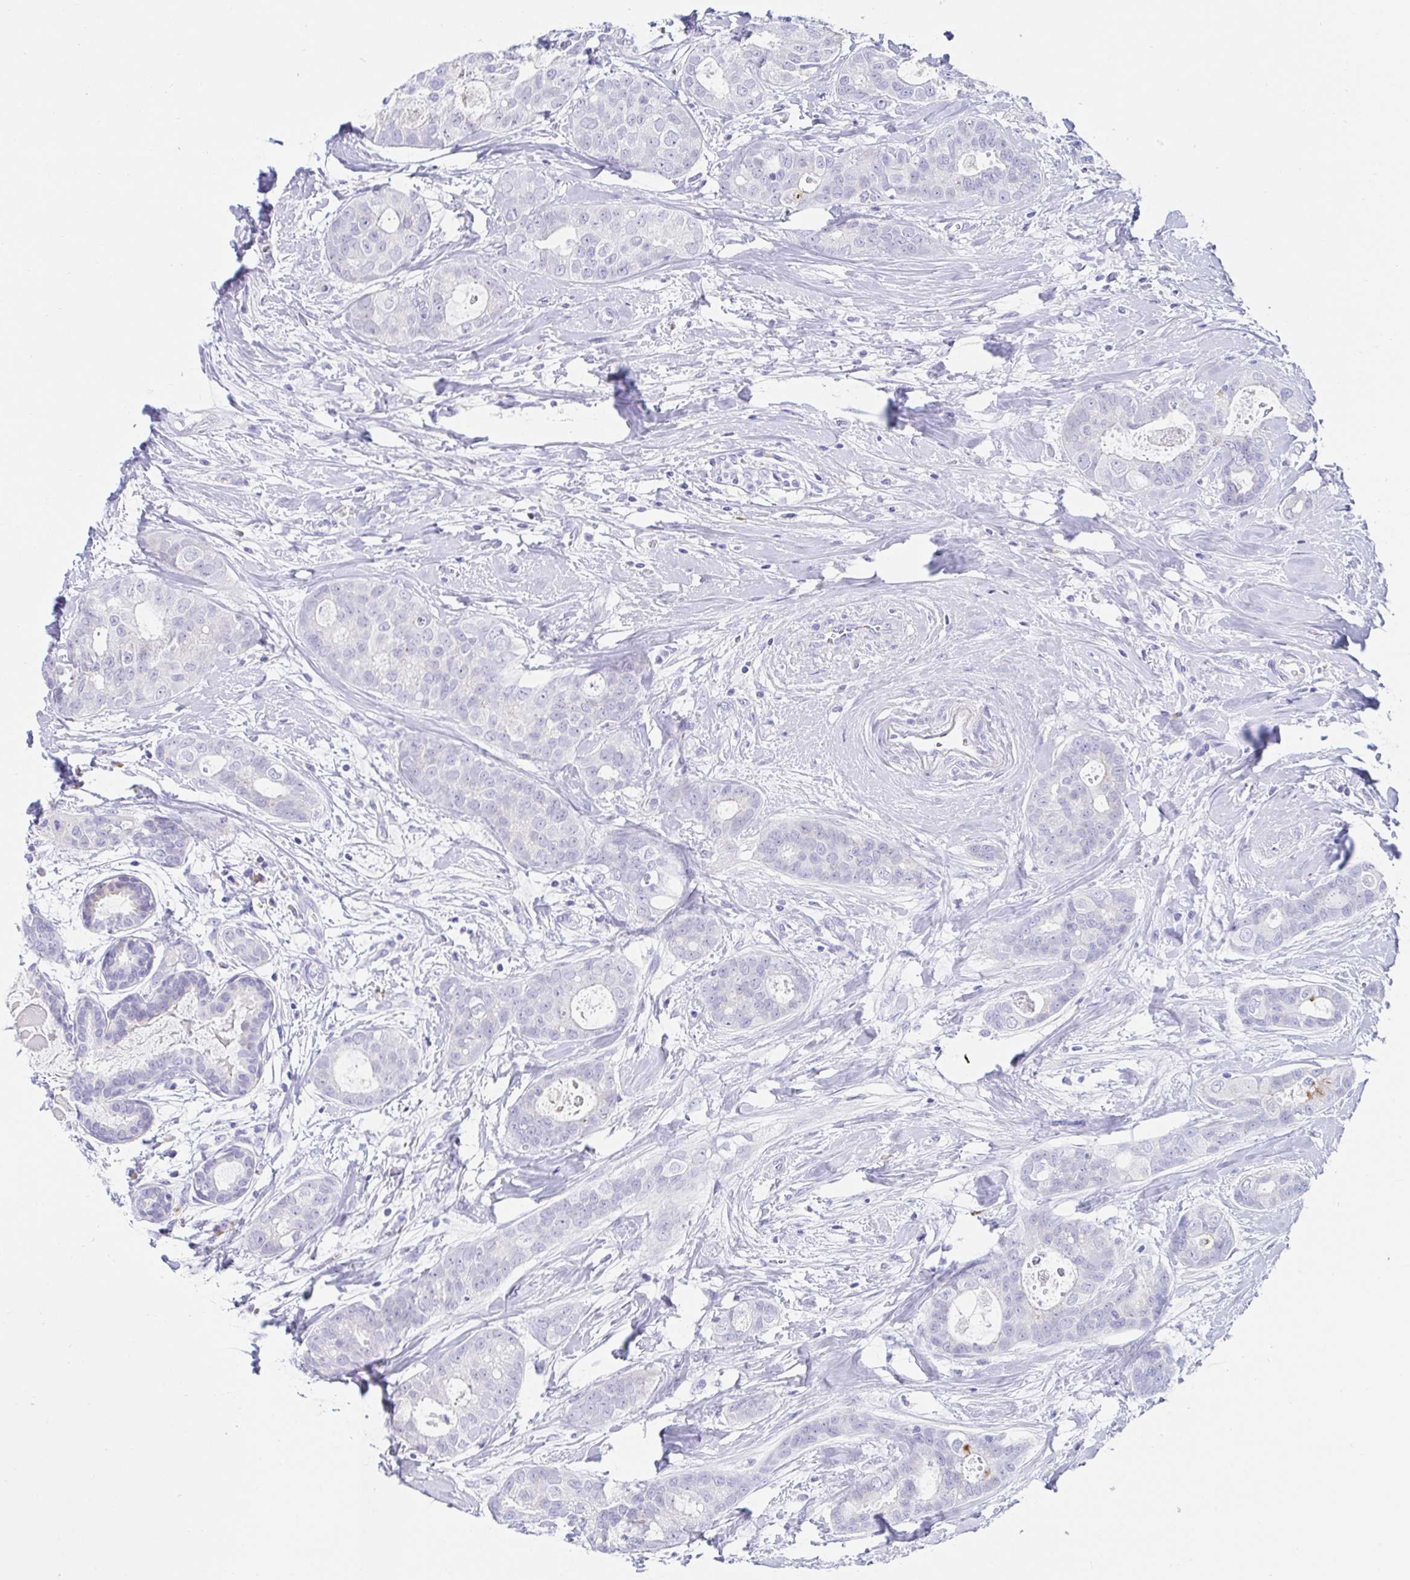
{"staining": {"intensity": "negative", "quantity": "none", "location": "none"}, "tissue": "breast cancer", "cell_type": "Tumor cells", "image_type": "cancer", "snomed": [{"axis": "morphology", "description": "Duct carcinoma"}, {"axis": "topography", "description": "Breast"}], "caption": "Immunohistochemistry photomicrograph of neoplastic tissue: human breast cancer (infiltrating ductal carcinoma) stained with DAB displays no significant protein expression in tumor cells.", "gene": "C4orf17", "patient": {"sex": "female", "age": 45}}